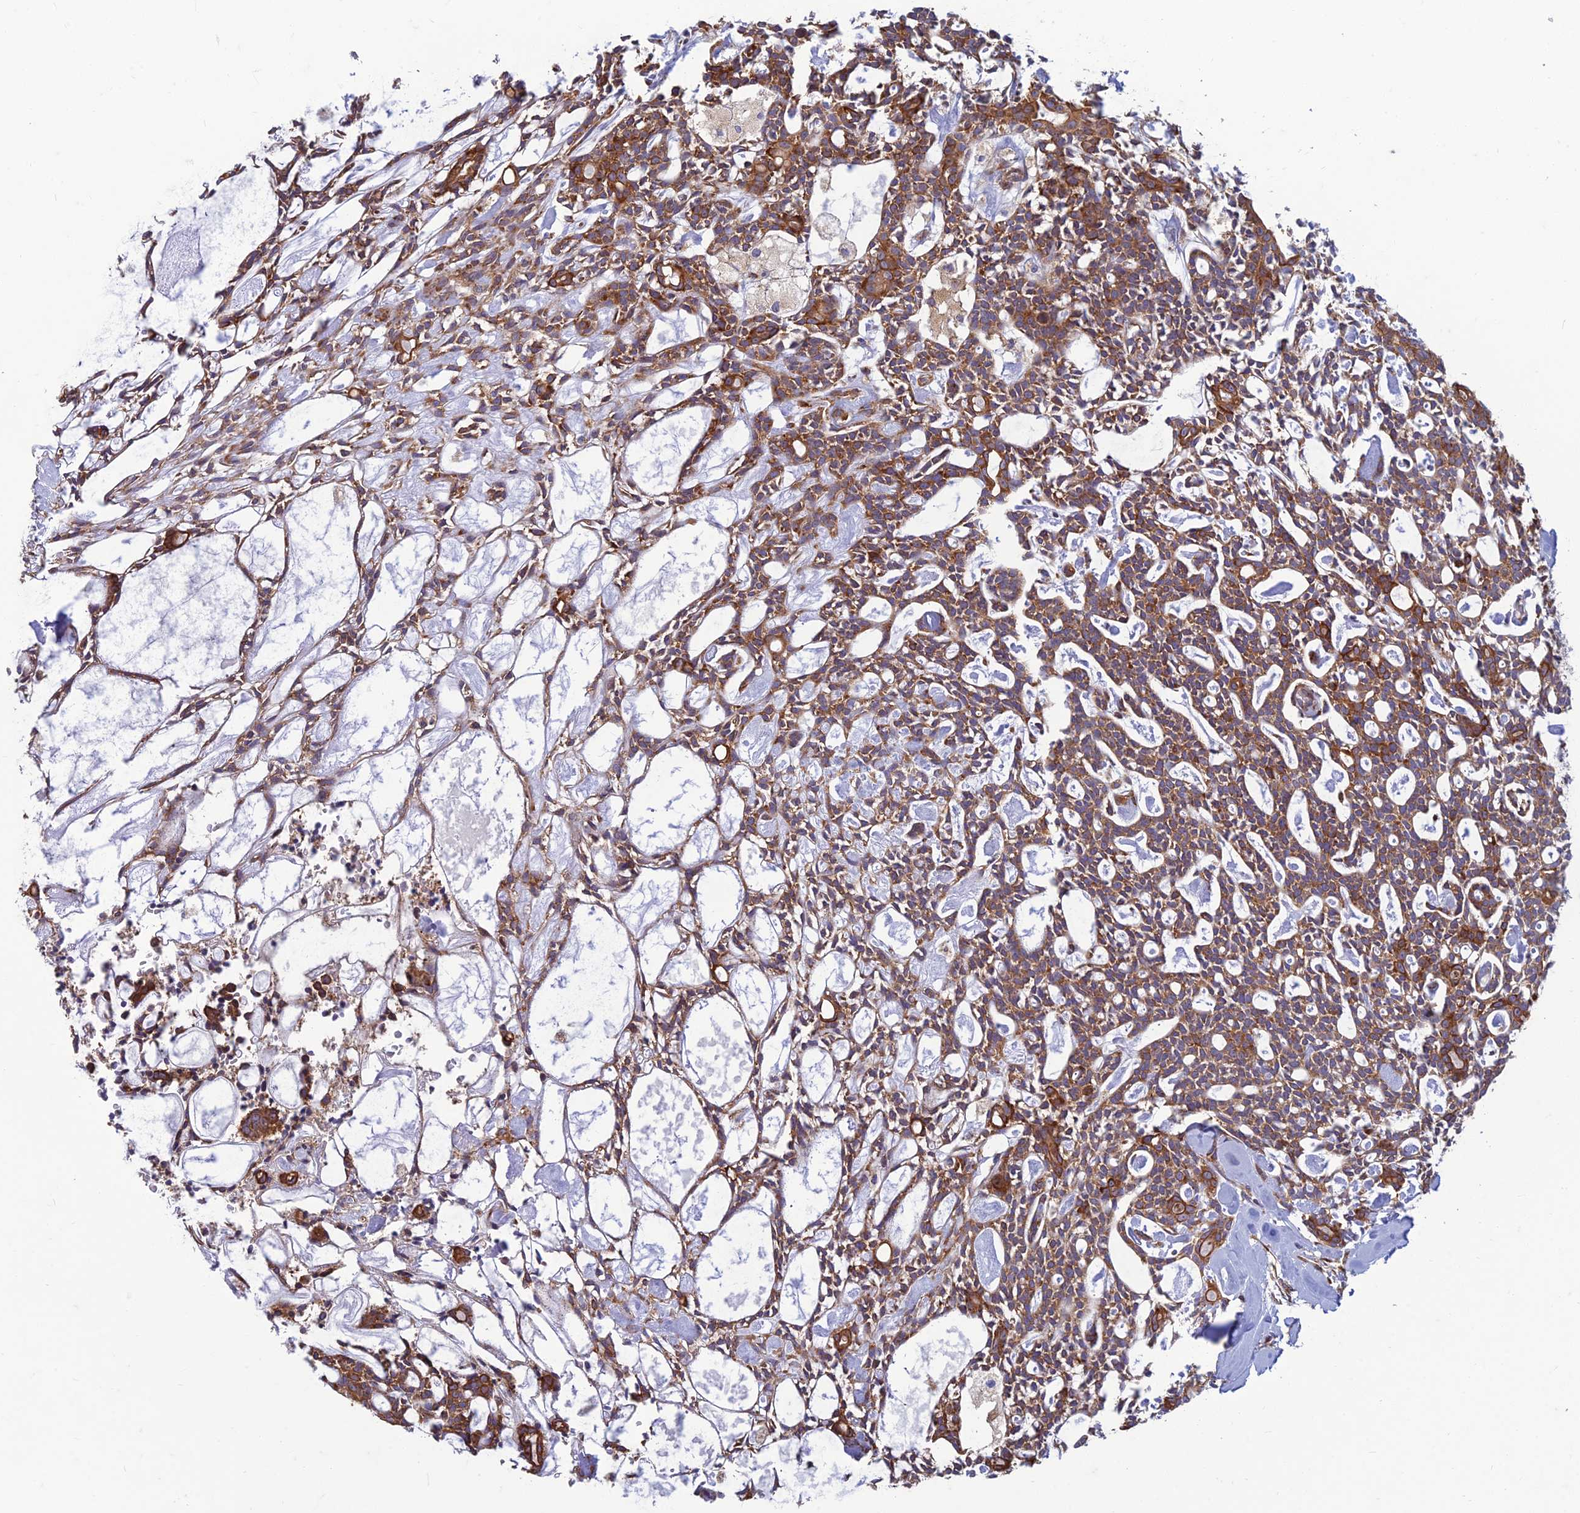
{"staining": {"intensity": "moderate", "quantity": ">75%", "location": "cytoplasmic/membranous"}, "tissue": "head and neck cancer", "cell_type": "Tumor cells", "image_type": "cancer", "snomed": [{"axis": "morphology", "description": "Adenocarcinoma, NOS"}, {"axis": "topography", "description": "Salivary gland"}, {"axis": "topography", "description": "Head-Neck"}], "caption": "Immunohistochemical staining of head and neck cancer (adenocarcinoma) displays moderate cytoplasmic/membranous protein positivity in approximately >75% of tumor cells. (DAB IHC with brightfield microscopy, high magnification).", "gene": "RPL17-C18orf32", "patient": {"sex": "male", "age": 55}}